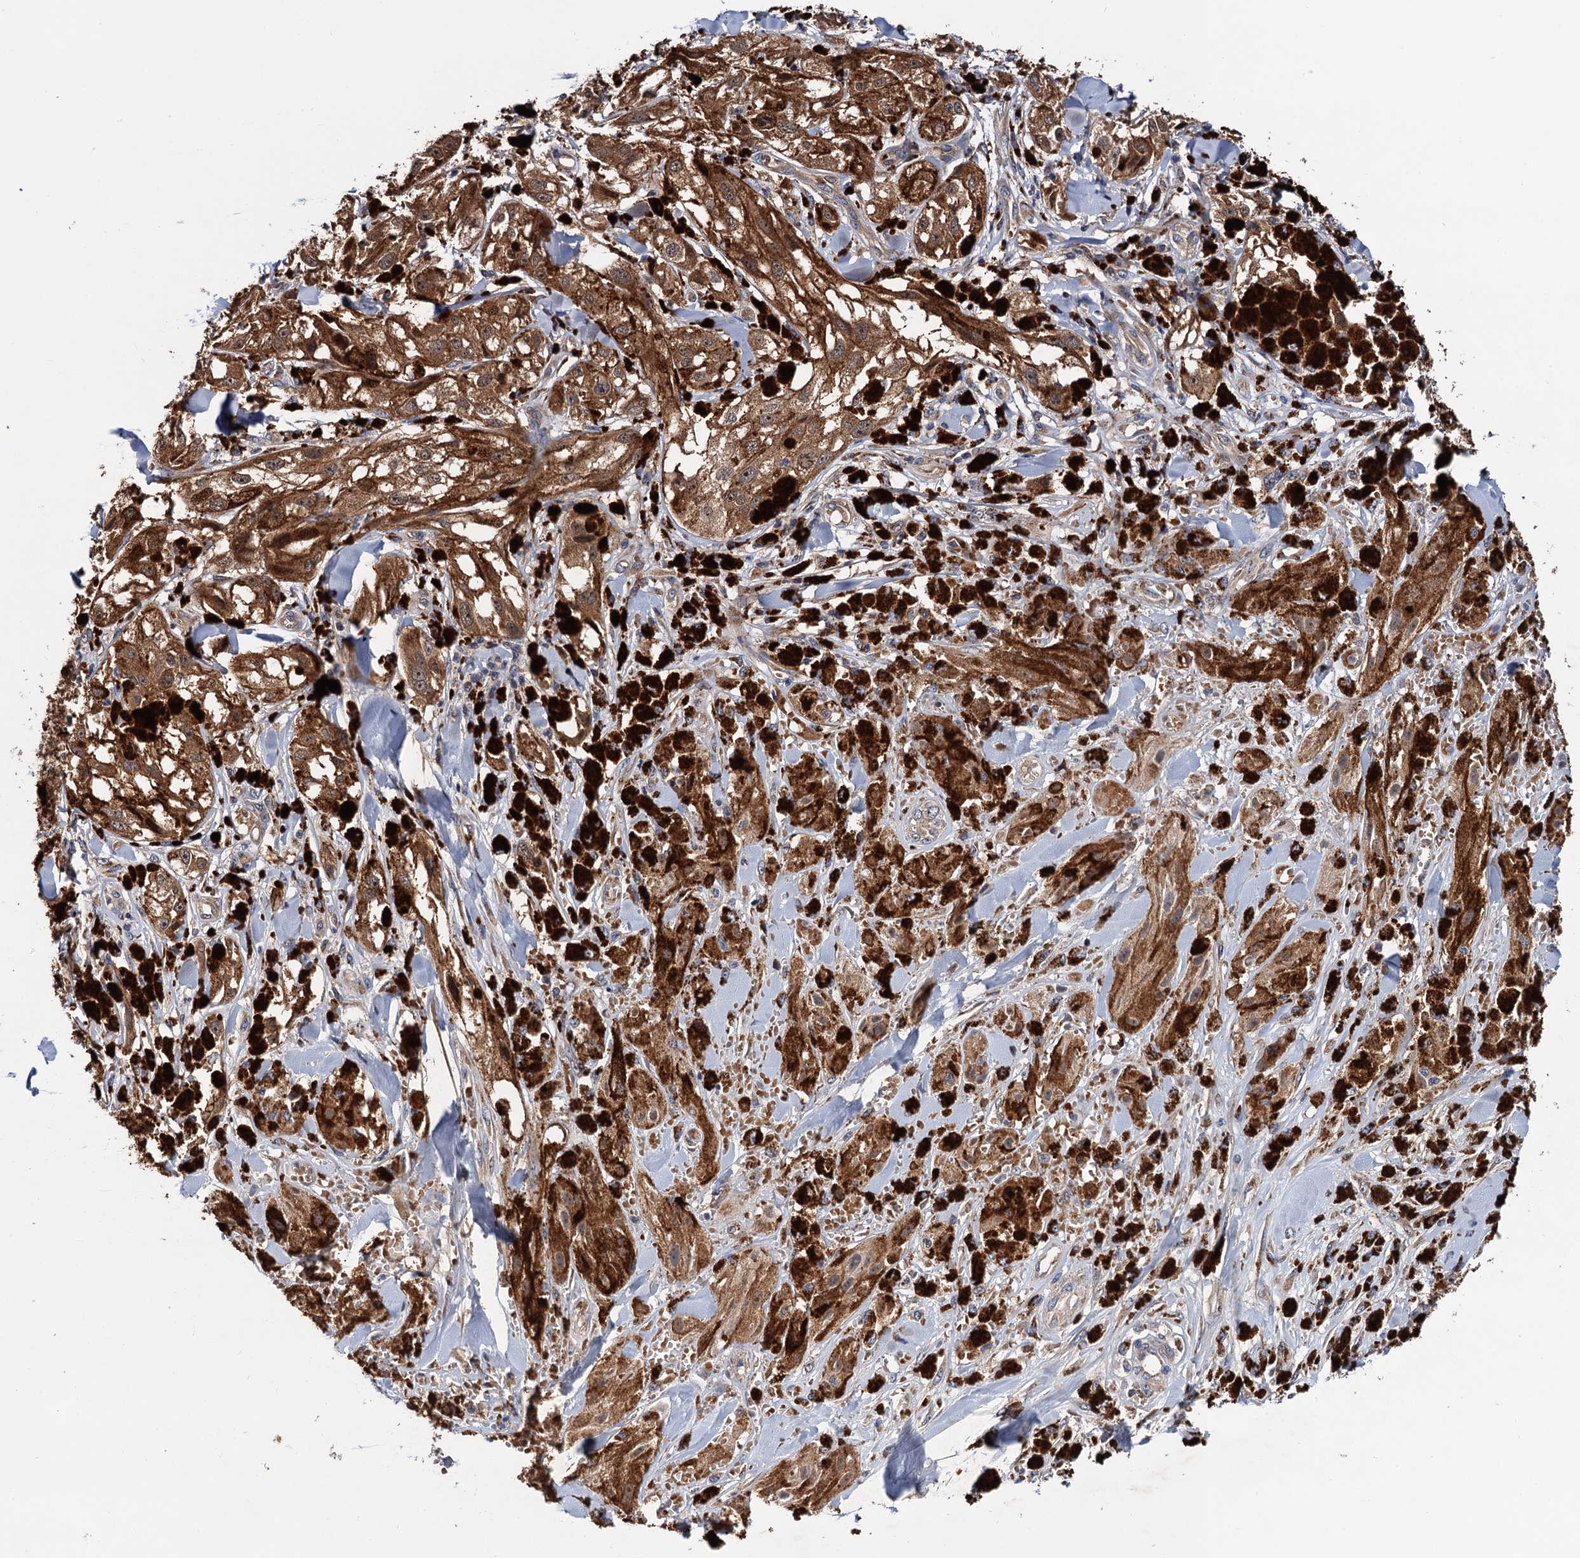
{"staining": {"intensity": "moderate", "quantity": ">75%", "location": "cytoplasmic/membranous"}, "tissue": "melanoma", "cell_type": "Tumor cells", "image_type": "cancer", "snomed": [{"axis": "morphology", "description": "Malignant melanoma, NOS"}, {"axis": "topography", "description": "Skin"}], "caption": "IHC of human melanoma demonstrates medium levels of moderate cytoplasmic/membranous expression in about >75% of tumor cells.", "gene": "TRMT112", "patient": {"sex": "male", "age": 88}}